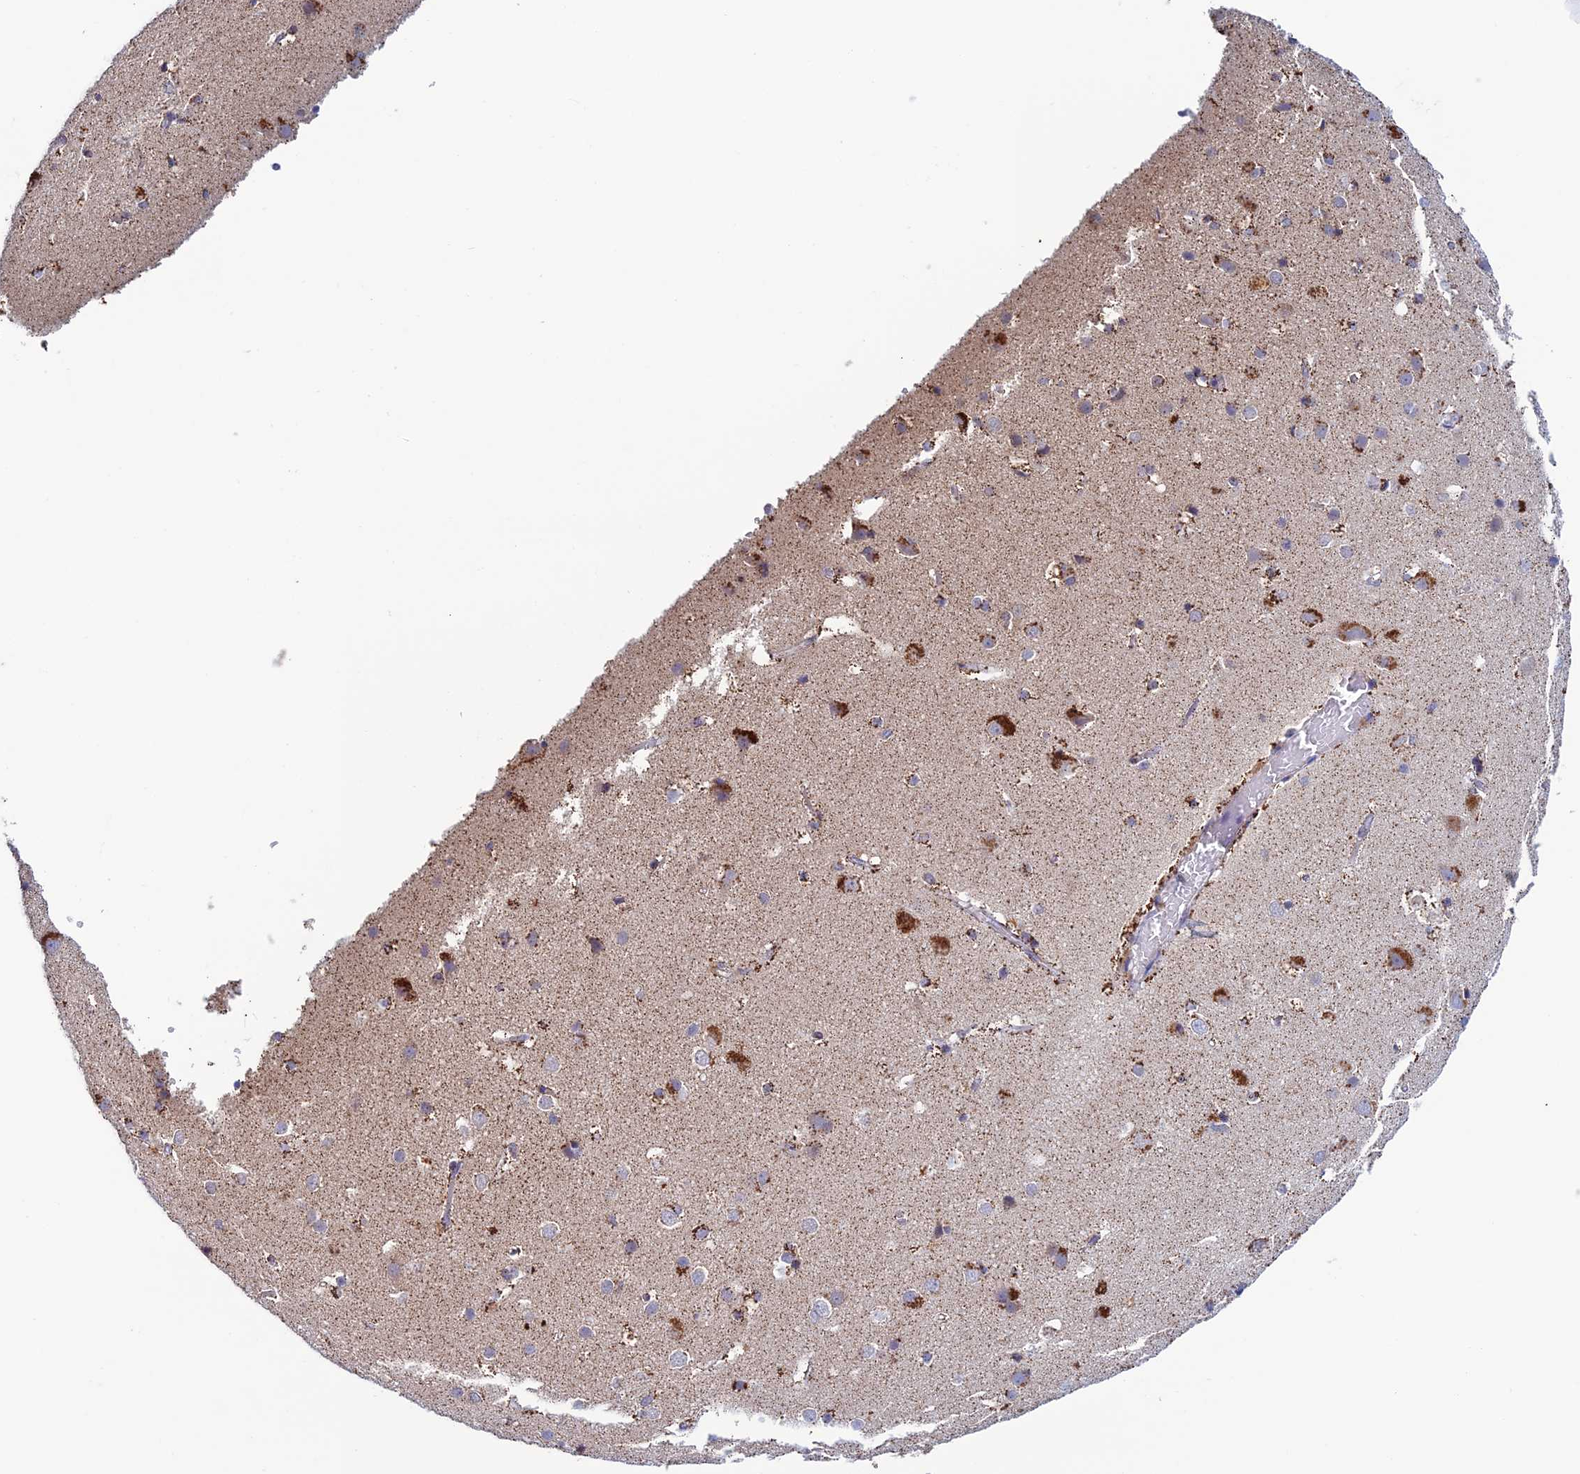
{"staining": {"intensity": "moderate", "quantity": ">75%", "location": "cytoplasmic/membranous"}, "tissue": "cerebral cortex", "cell_type": "Endothelial cells", "image_type": "normal", "snomed": [{"axis": "morphology", "description": "Normal tissue, NOS"}, {"axis": "topography", "description": "Cerebral cortex"}], "caption": "Benign cerebral cortex was stained to show a protein in brown. There is medium levels of moderate cytoplasmic/membranous staining in approximately >75% of endothelial cells. (Brightfield microscopy of DAB IHC at high magnification).", "gene": "ZNG1A", "patient": {"sex": "male", "age": 54}}